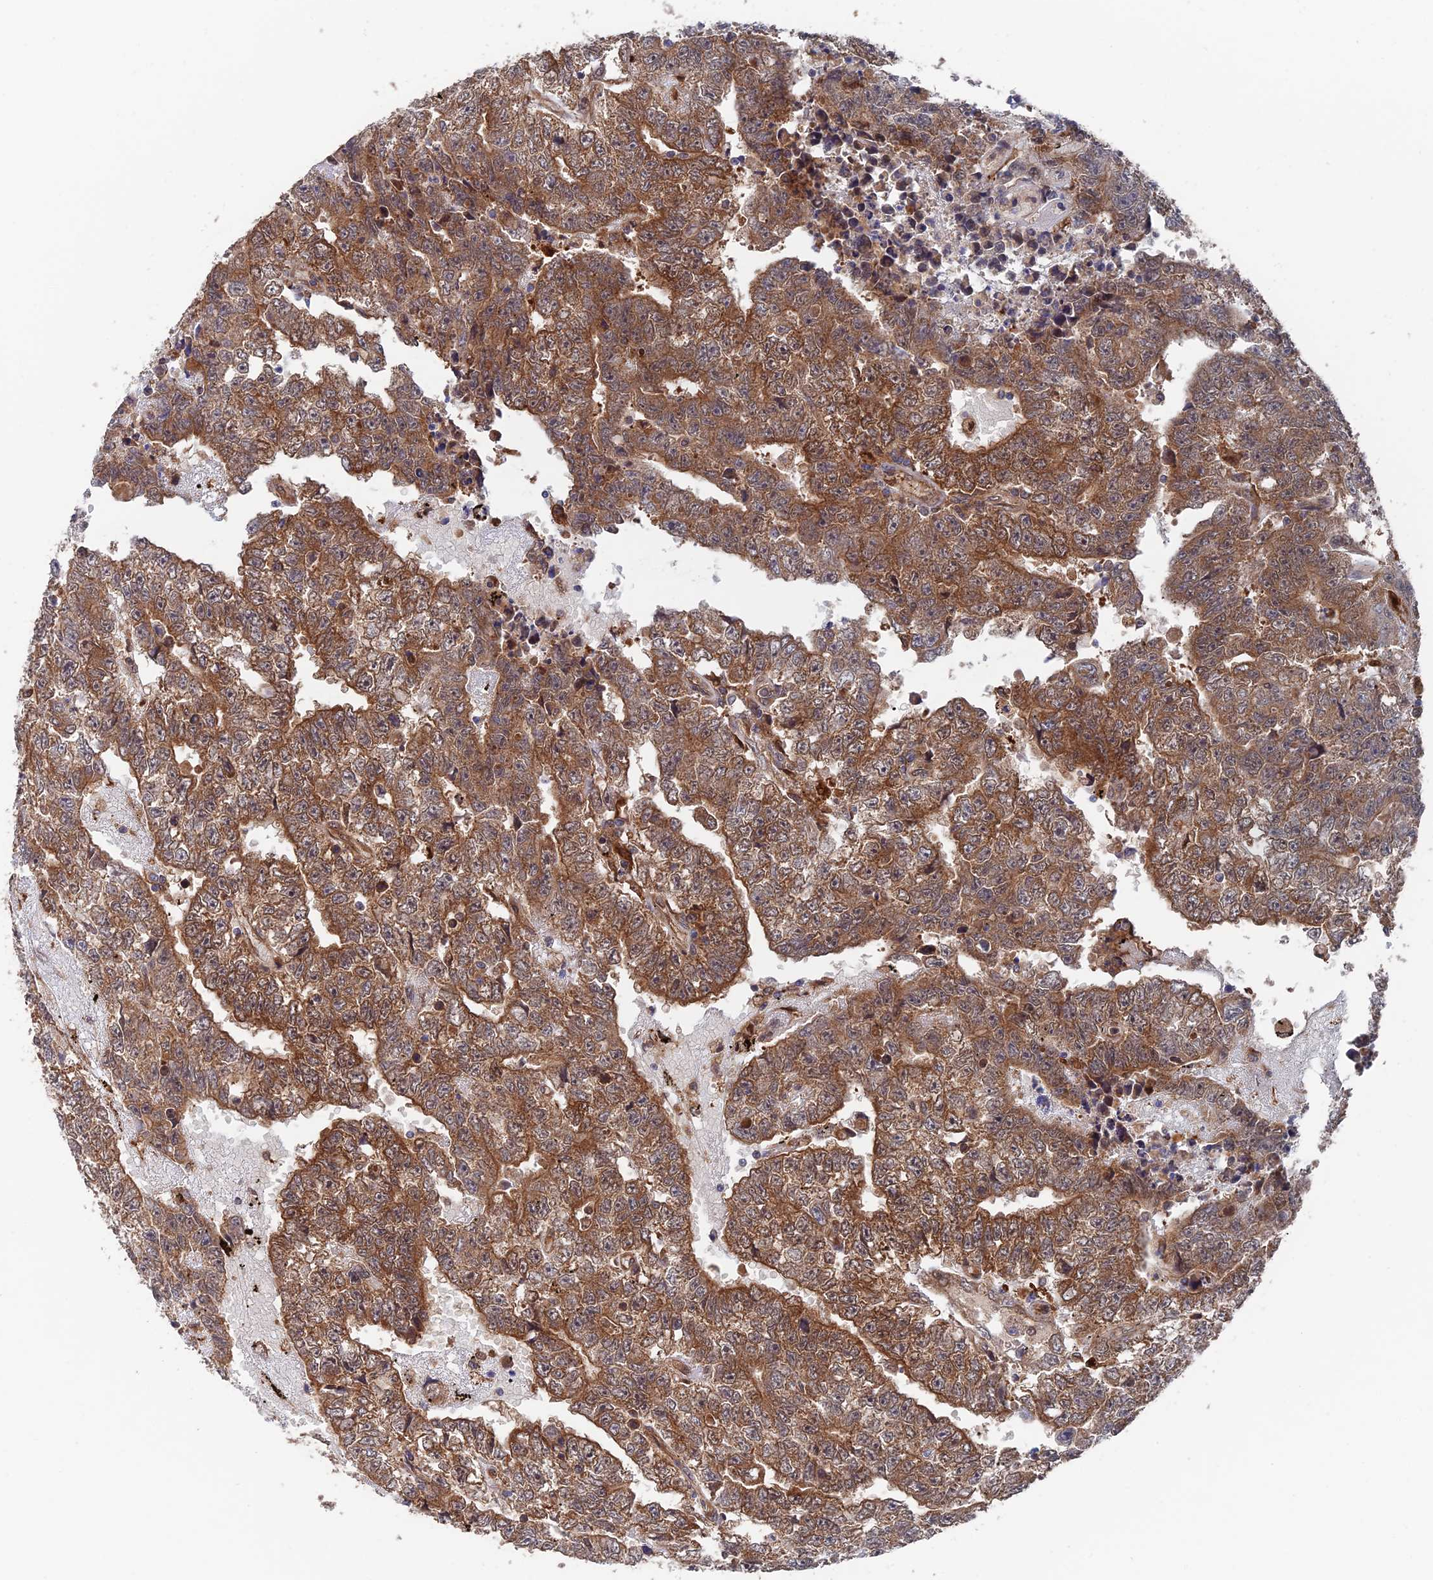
{"staining": {"intensity": "moderate", "quantity": ">75%", "location": "cytoplasmic/membranous"}, "tissue": "testis cancer", "cell_type": "Tumor cells", "image_type": "cancer", "snomed": [{"axis": "morphology", "description": "Carcinoma, Embryonal, NOS"}, {"axis": "topography", "description": "Testis"}], "caption": "Immunohistochemistry (IHC) image of human testis cancer (embryonal carcinoma) stained for a protein (brown), which displays medium levels of moderate cytoplasmic/membranous expression in about >75% of tumor cells.", "gene": "DTYMK", "patient": {"sex": "male", "age": 25}}